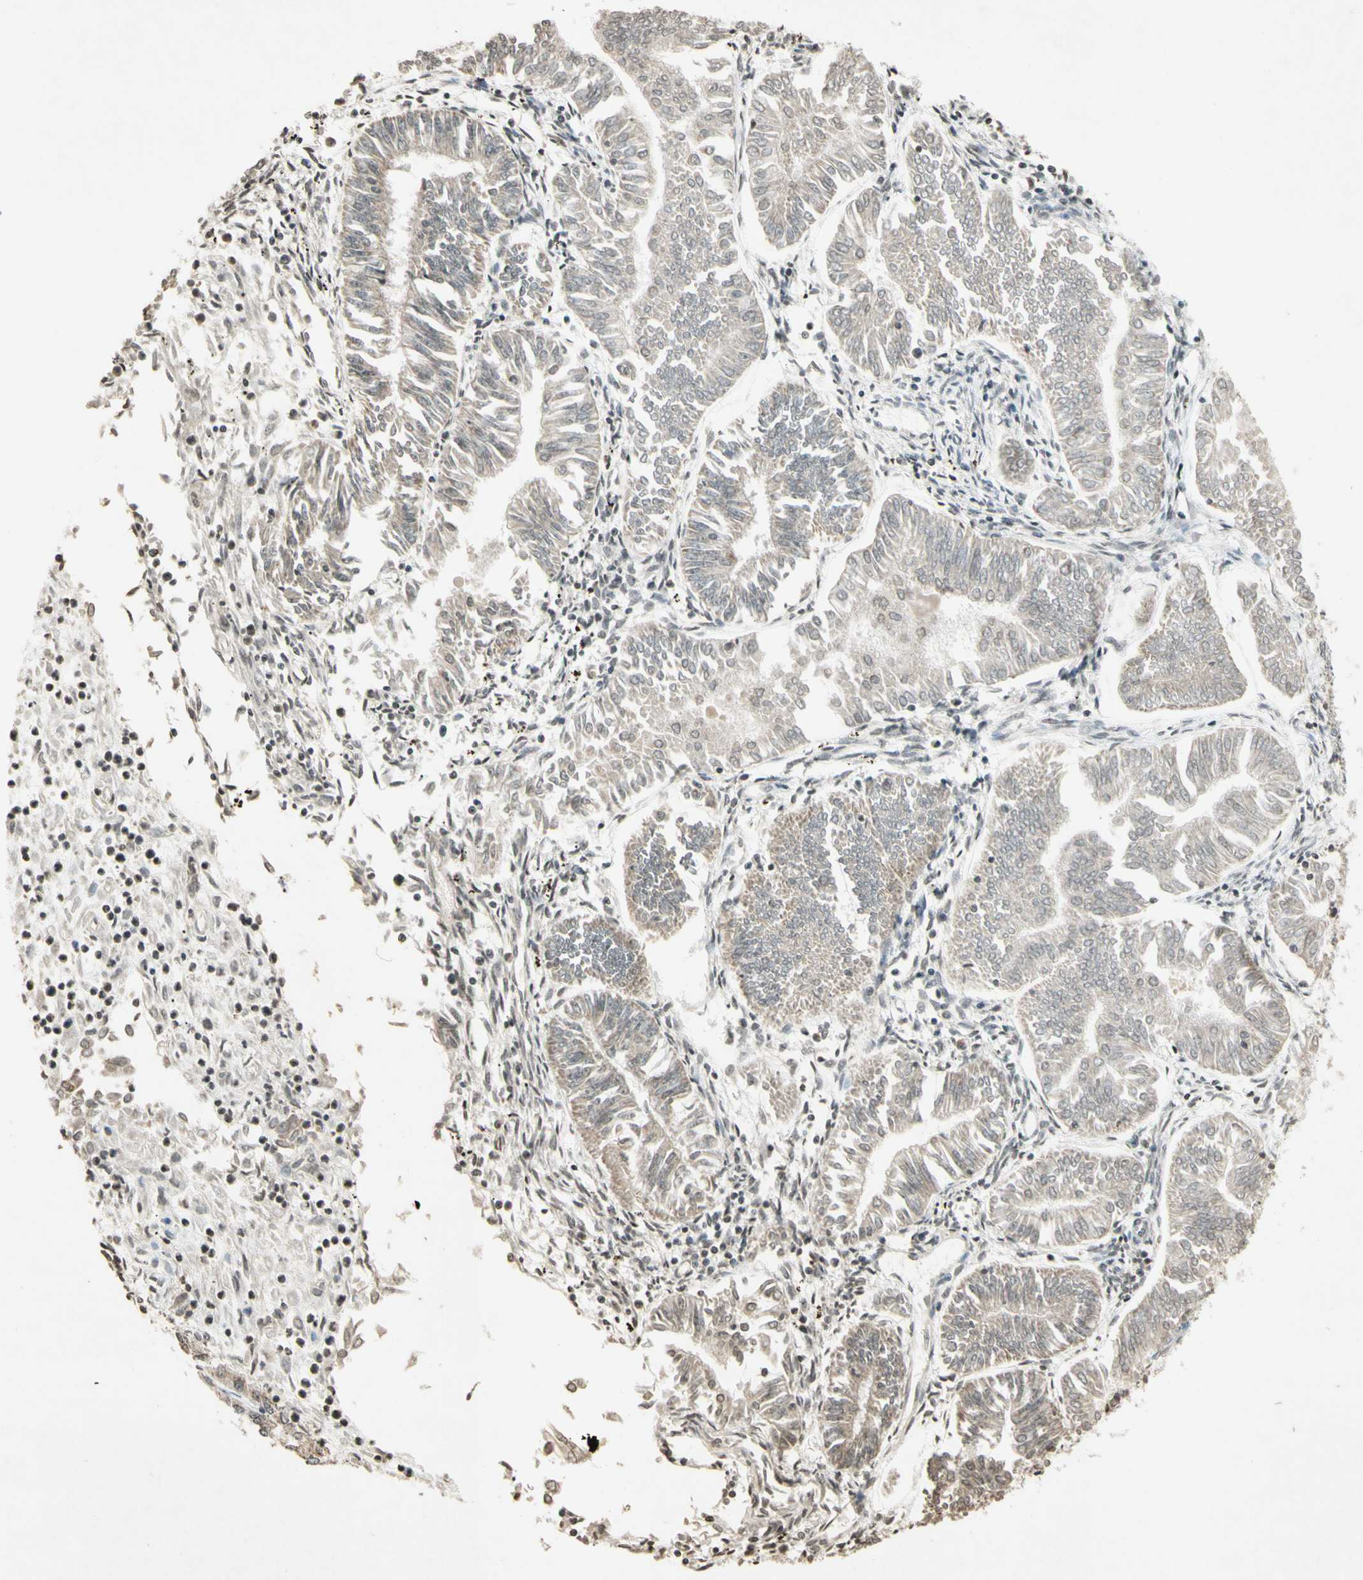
{"staining": {"intensity": "weak", "quantity": "<25%", "location": "cytoplasmic/membranous"}, "tissue": "endometrial cancer", "cell_type": "Tumor cells", "image_type": "cancer", "snomed": [{"axis": "morphology", "description": "Adenocarcinoma, NOS"}, {"axis": "topography", "description": "Endometrium"}], "caption": "A histopathology image of human endometrial cancer (adenocarcinoma) is negative for staining in tumor cells.", "gene": "CCNI", "patient": {"sex": "female", "age": 53}}